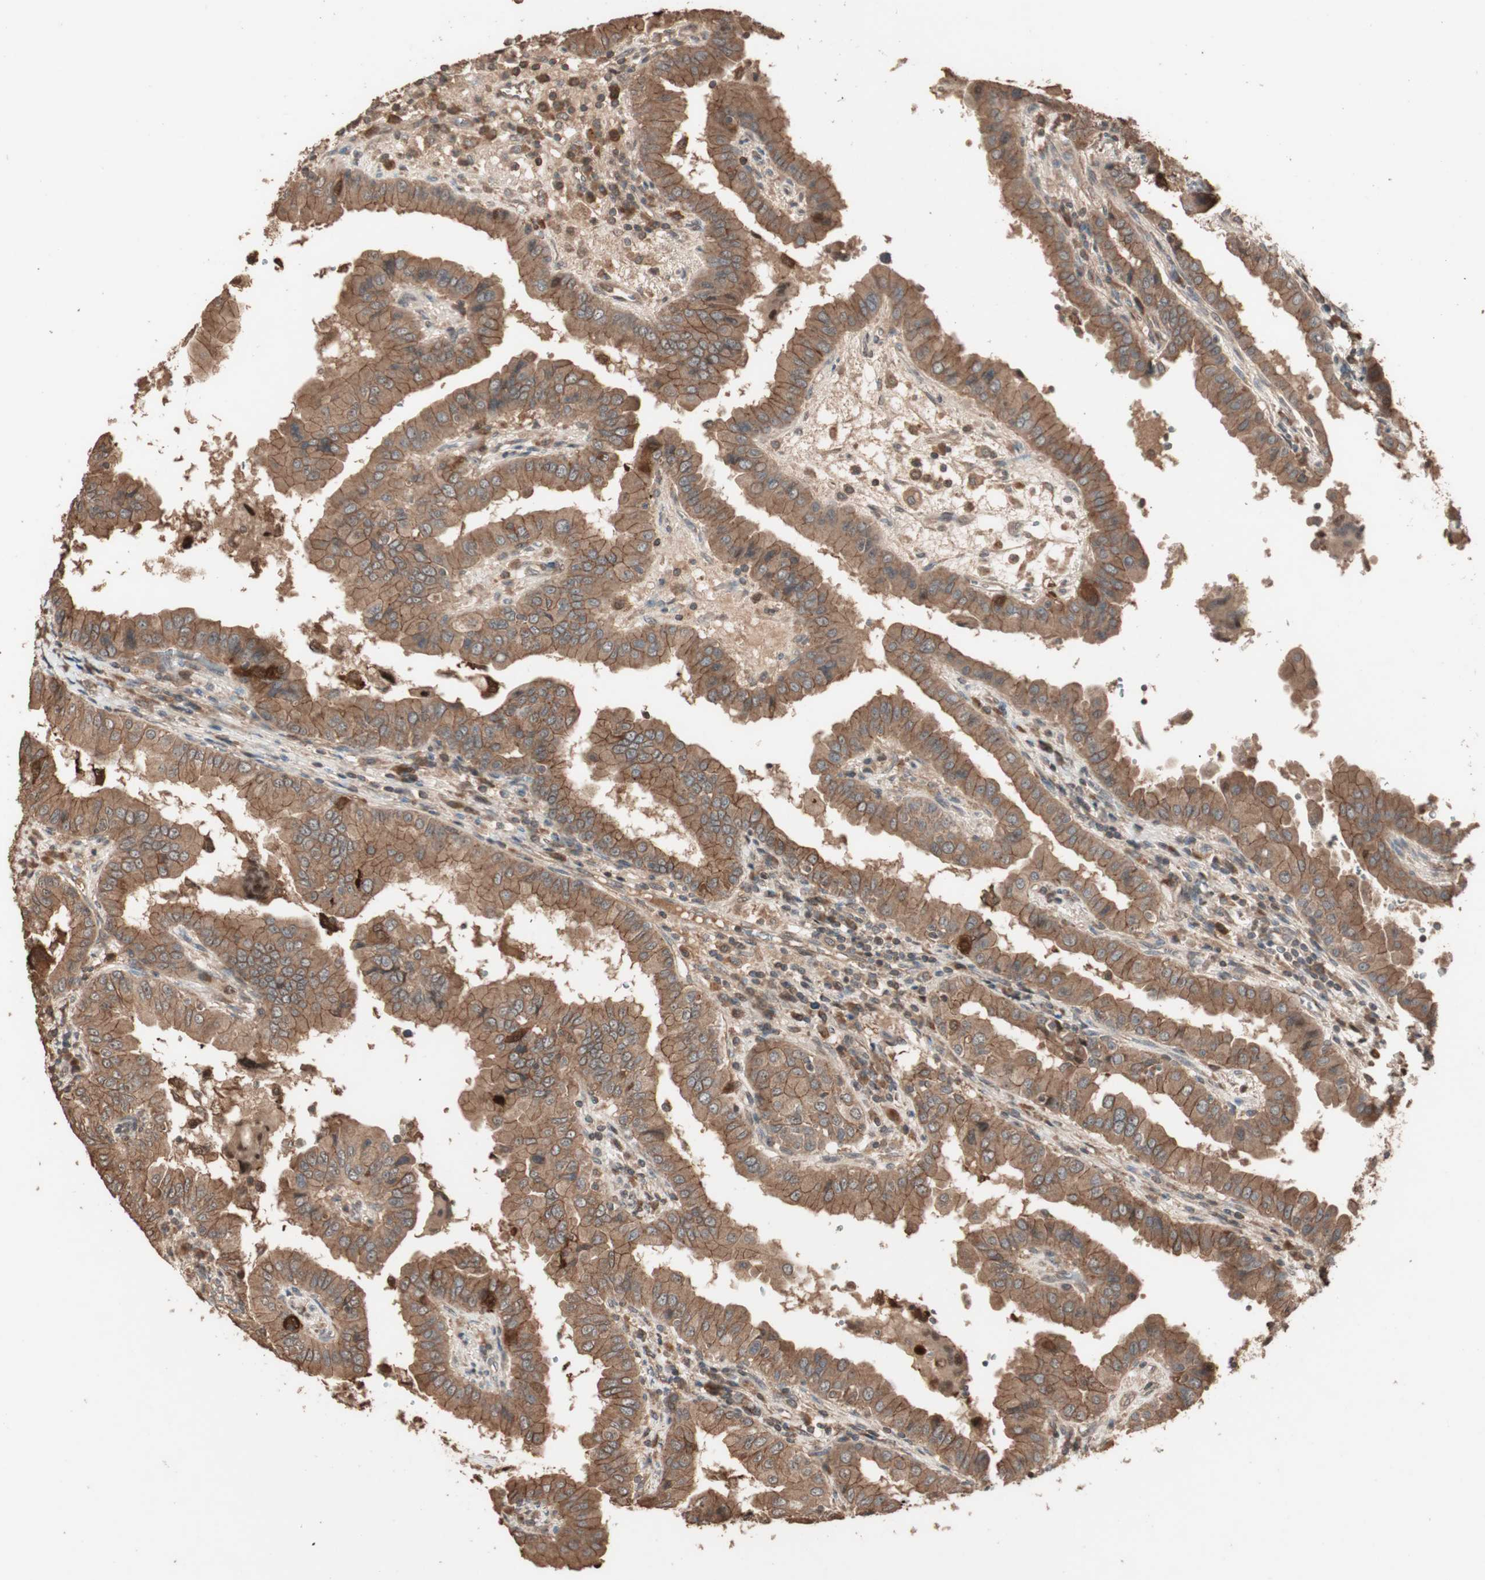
{"staining": {"intensity": "moderate", "quantity": ">75%", "location": "cytoplasmic/membranous"}, "tissue": "thyroid cancer", "cell_type": "Tumor cells", "image_type": "cancer", "snomed": [{"axis": "morphology", "description": "Papillary adenocarcinoma, NOS"}, {"axis": "topography", "description": "Thyroid gland"}], "caption": "The image exhibits immunohistochemical staining of thyroid cancer. There is moderate cytoplasmic/membranous expression is identified in approximately >75% of tumor cells.", "gene": "USP20", "patient": {"sex": "male", "age": 33}}